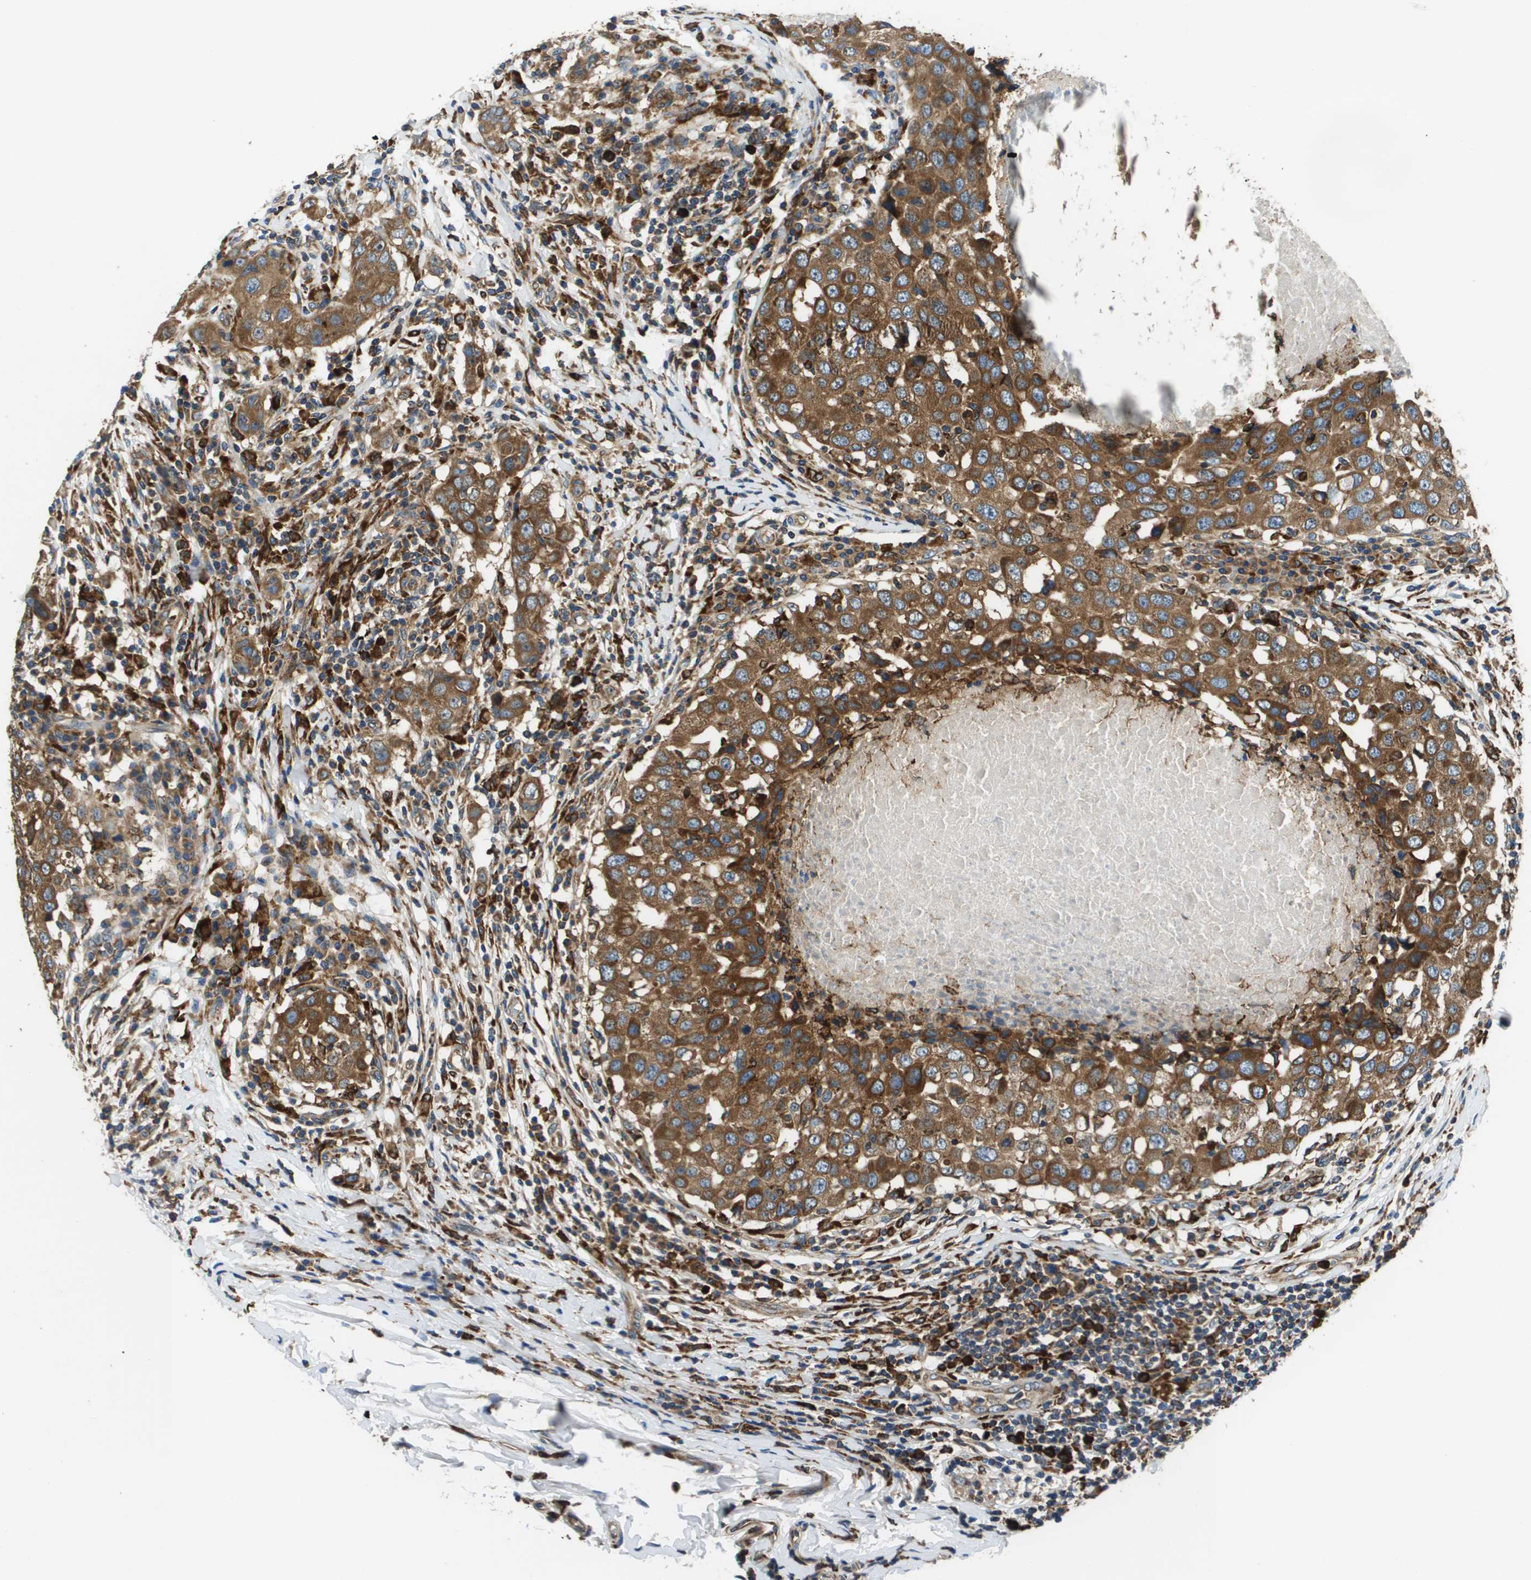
{"staining": {"intensity": "moderate", "quantity": ">75%", "location": "cytoplasmic/membranous"}, "tissue": "breast cancer", "cell_type": "Tumor cells", "image_type": "cancer", "snomed": [{"axis": "morphology", "description": "Duct carcinoma"}, {"axis": "topography", "description": "Breast"}], "caption": "Breast cancer (intraductal carcinoma) stained for a protein (brown) displays moderate cytoplasmic/membranous positive expression in about >75% of tumor cells.", "gene": "CNPY3", "patient": {"sex": "female", "age": 27}}